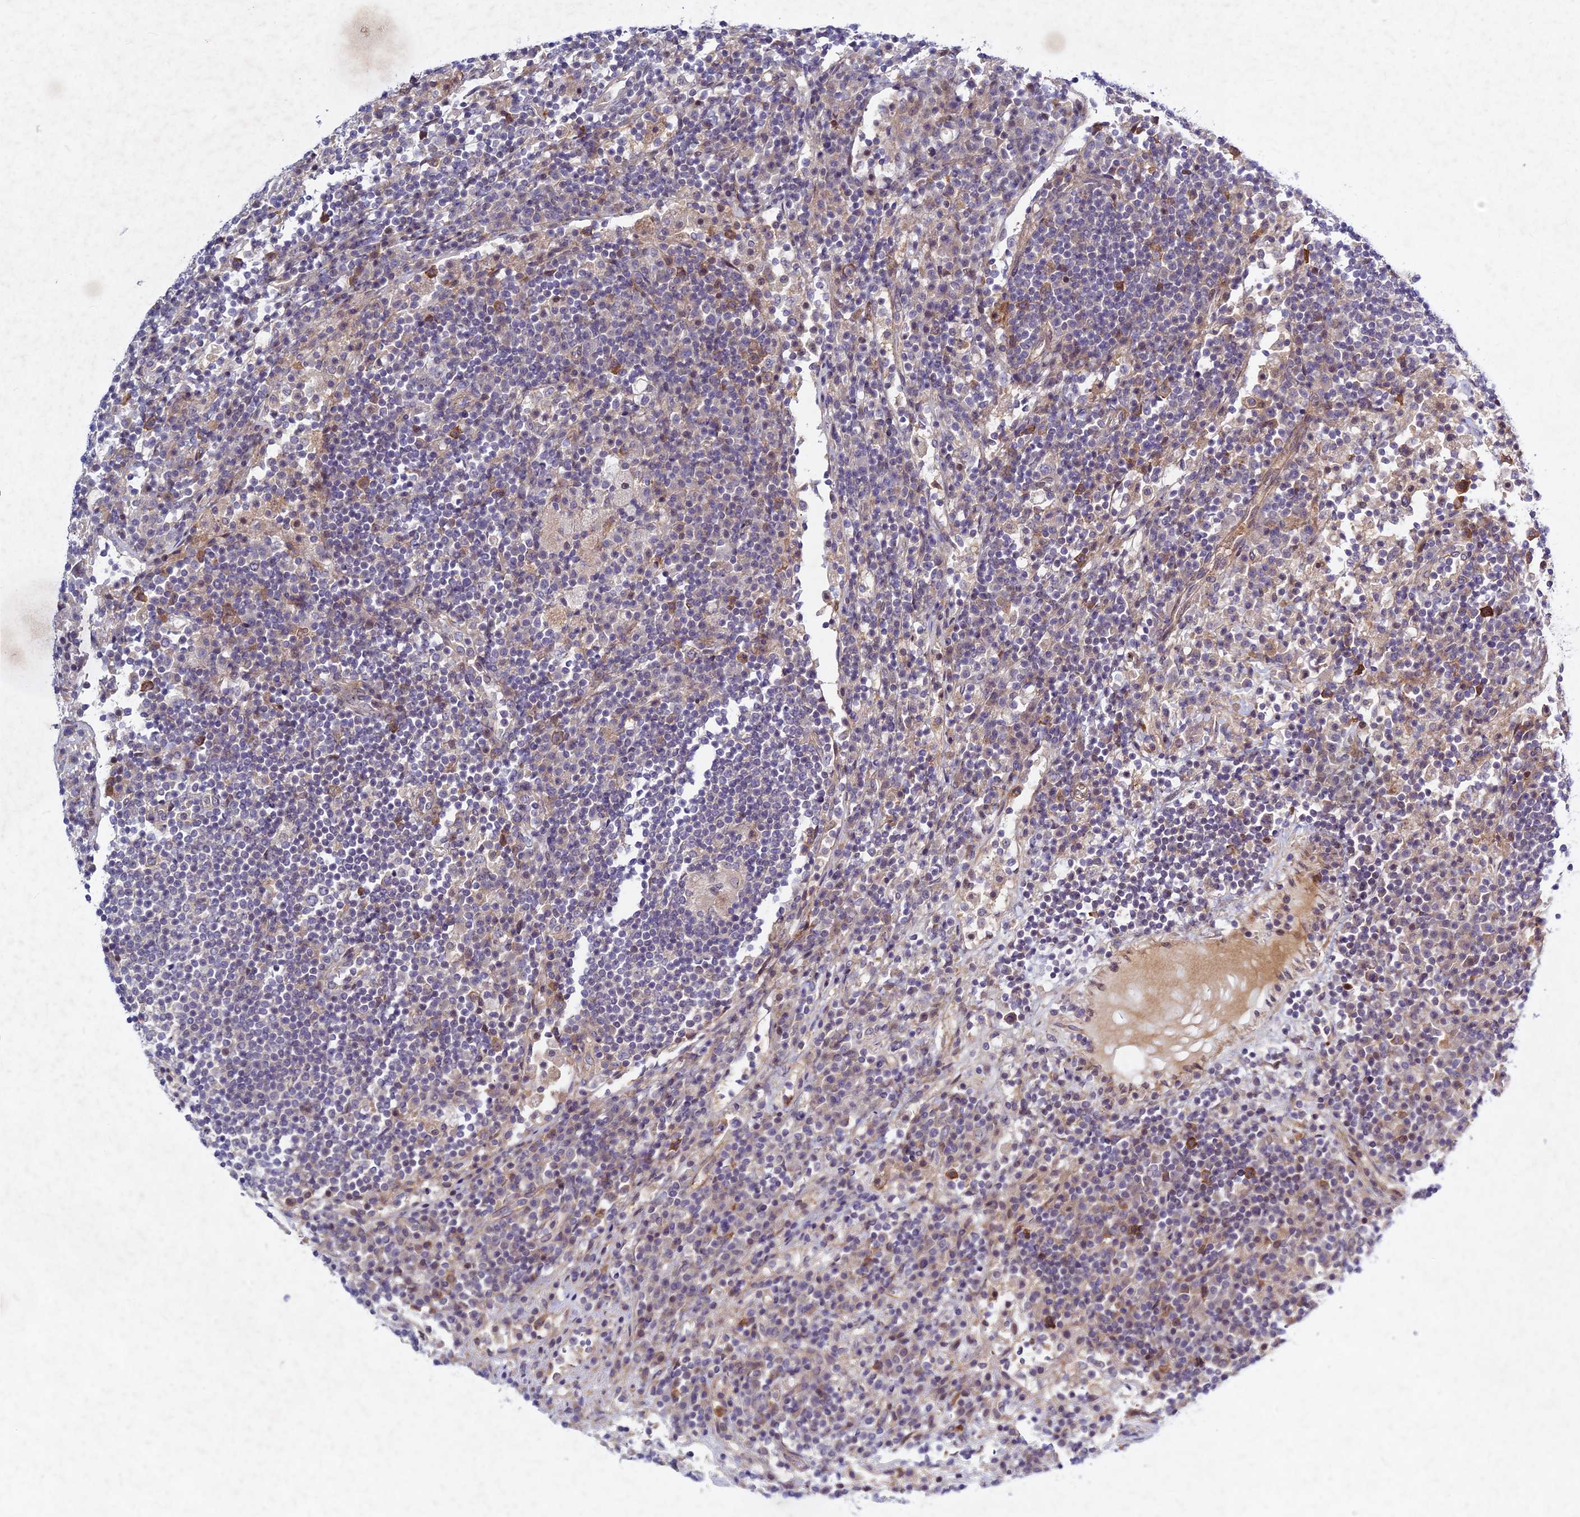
{"staining": {"intensity": "negative", "quantity": "none", "location": "none"}, "tissue": "lymph node", "cell_type": "Germinal center cells", "image_type": "normal", "snomed": [{"axis": "morphology", "description": "Normal tissue, NOS"}, {"axis": "topography", "description": "Lymph node"}], "caption": "Germinal center cells are negative for brown protein staining in benign lymph node. (IHC, brightfield microscopy, high magnification).", "gene": "PTHLH", "patient": {"sex": "female", "age": 53}}